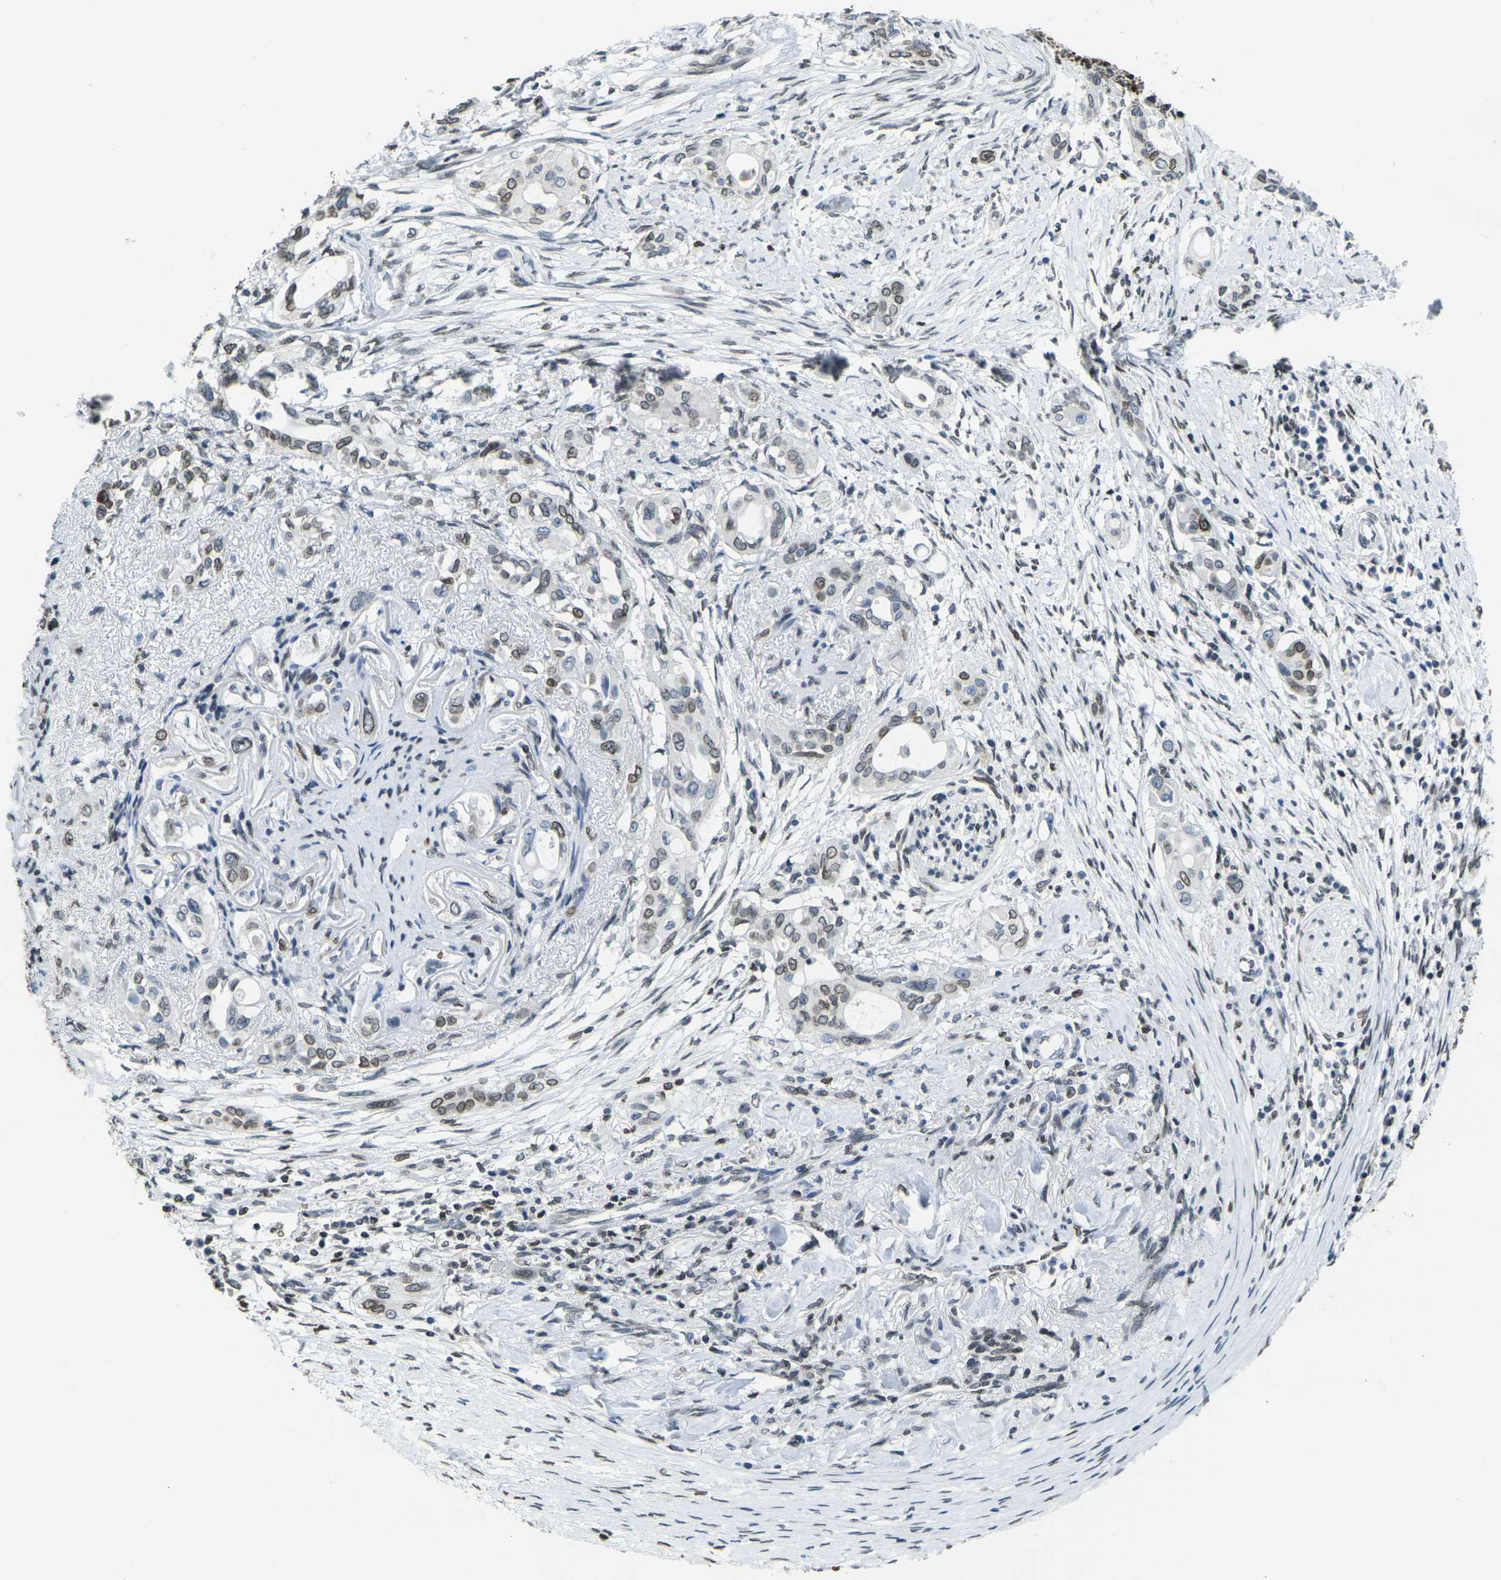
{"staining": {"intensity": "moderate", "quantity": ">75%", "location": "cytoplasmic/membranous,nuclear"}, "tissue": "pancreatic cancer", "cell_type": "Tumor cells", "image_type": "cancer", "snomed": [{"axis": "morphology", "description": "Adenocarcinoma, NOS"}, {"axis": "topography", "description": "Pancreas"}], "caption": "This histopathology image reveals IHC staining of pancreatic cancer (adenocarcinoma), with medium moderate cytoplasmic/membranous and nuclear staining in about >75% of tumor cells.", "gene": "BRDT", "patient": {"sex": "female", "age": 60}}